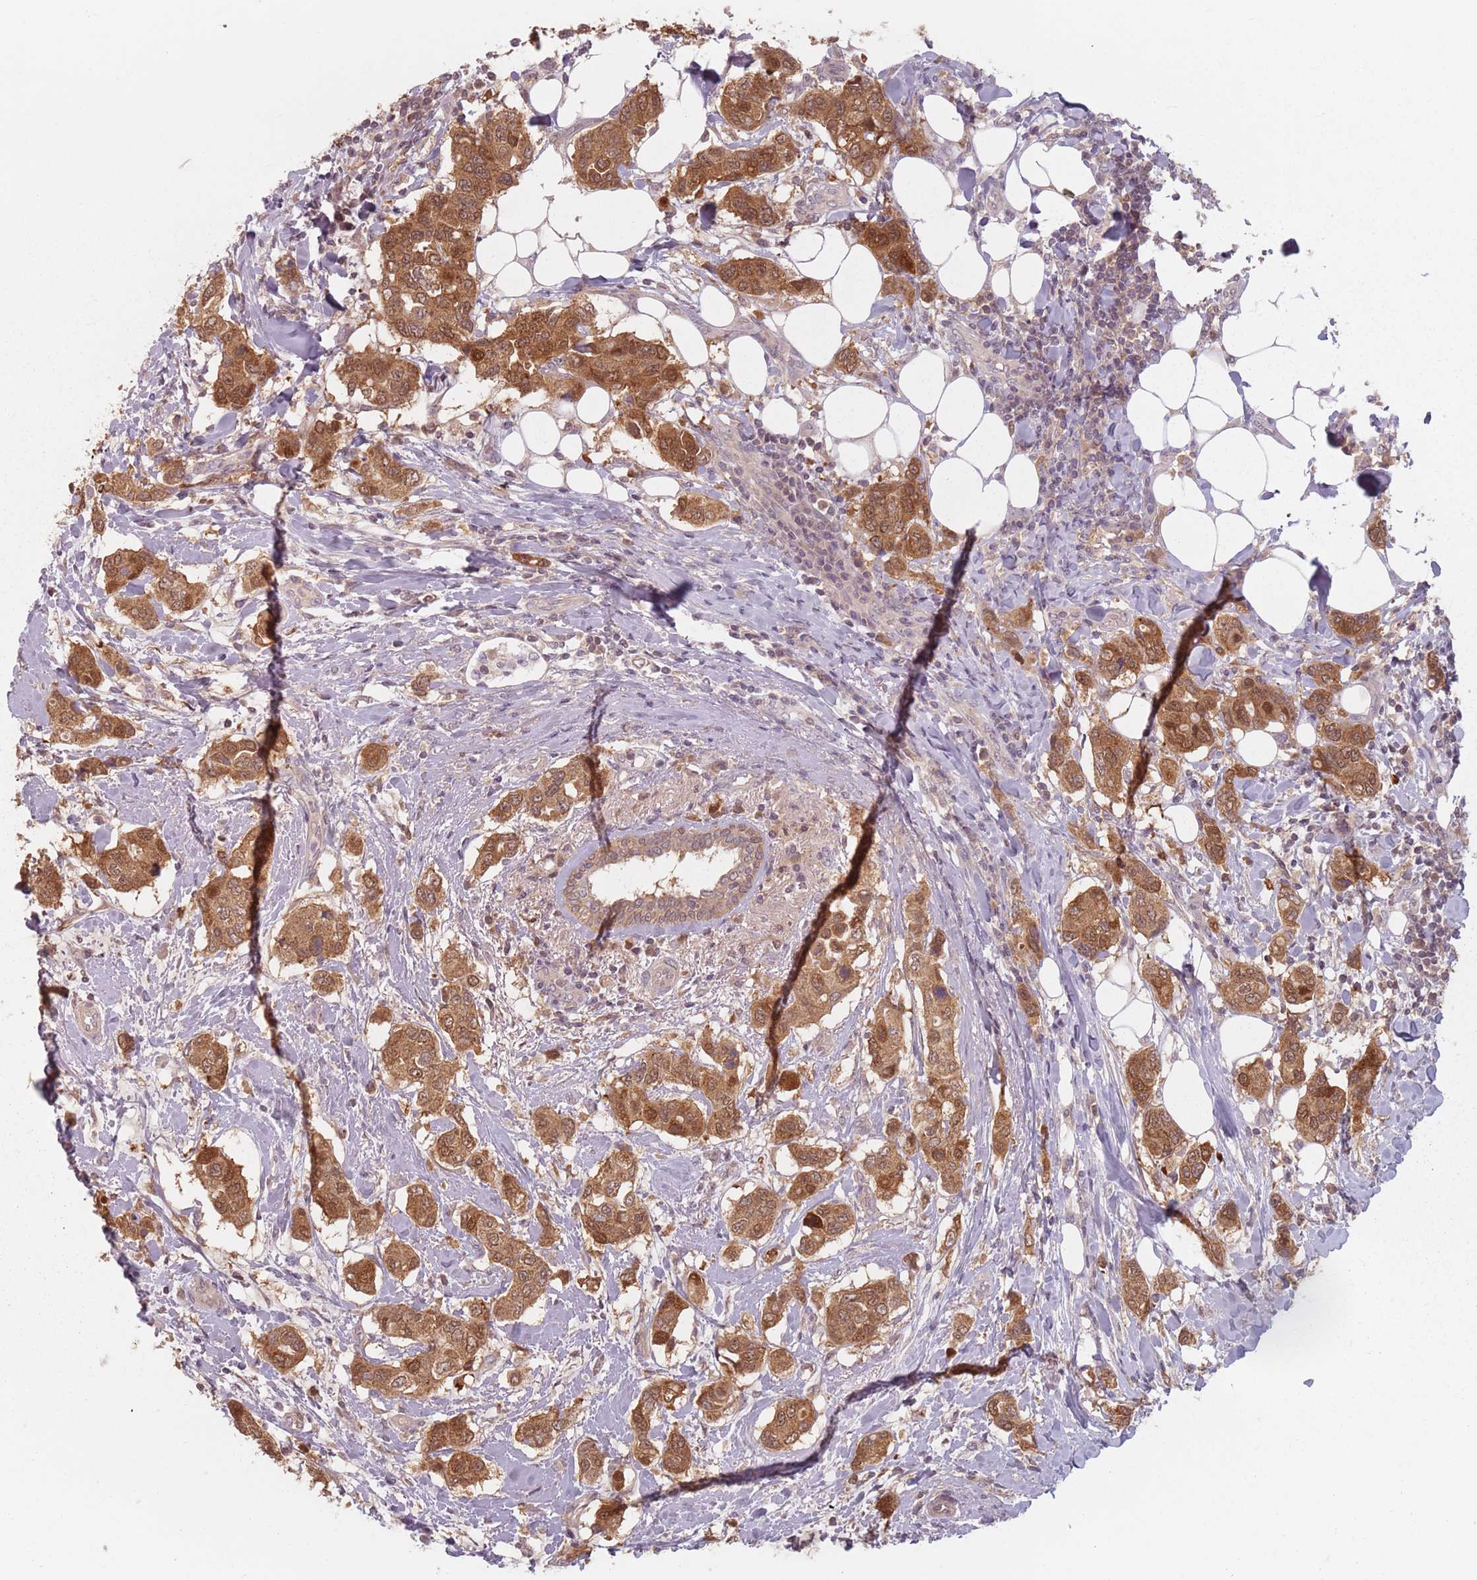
{"staining": {"intensity": "moderate", "quantity": ">75%", "location": "cytoplasmic/membranous,nuclear"}, "tissue": "breast cancer", "cell_type": "Tumor cells", "image_type": "cancer", "snomed": [{"axis": "morphology", "description": "Lobular carcinoma"}, {"axis": "topography", "description": "Breast"}], "caption": "This is an image of immunohistochemistry (IHC) staining of breast cancer (lobular carcinoma), which shows moderate positivity in the cytoplasmic/membranous and nuclear of tumor cells.", "gene": "NAXE", "patient": {"sex": "female", "age": 51}}